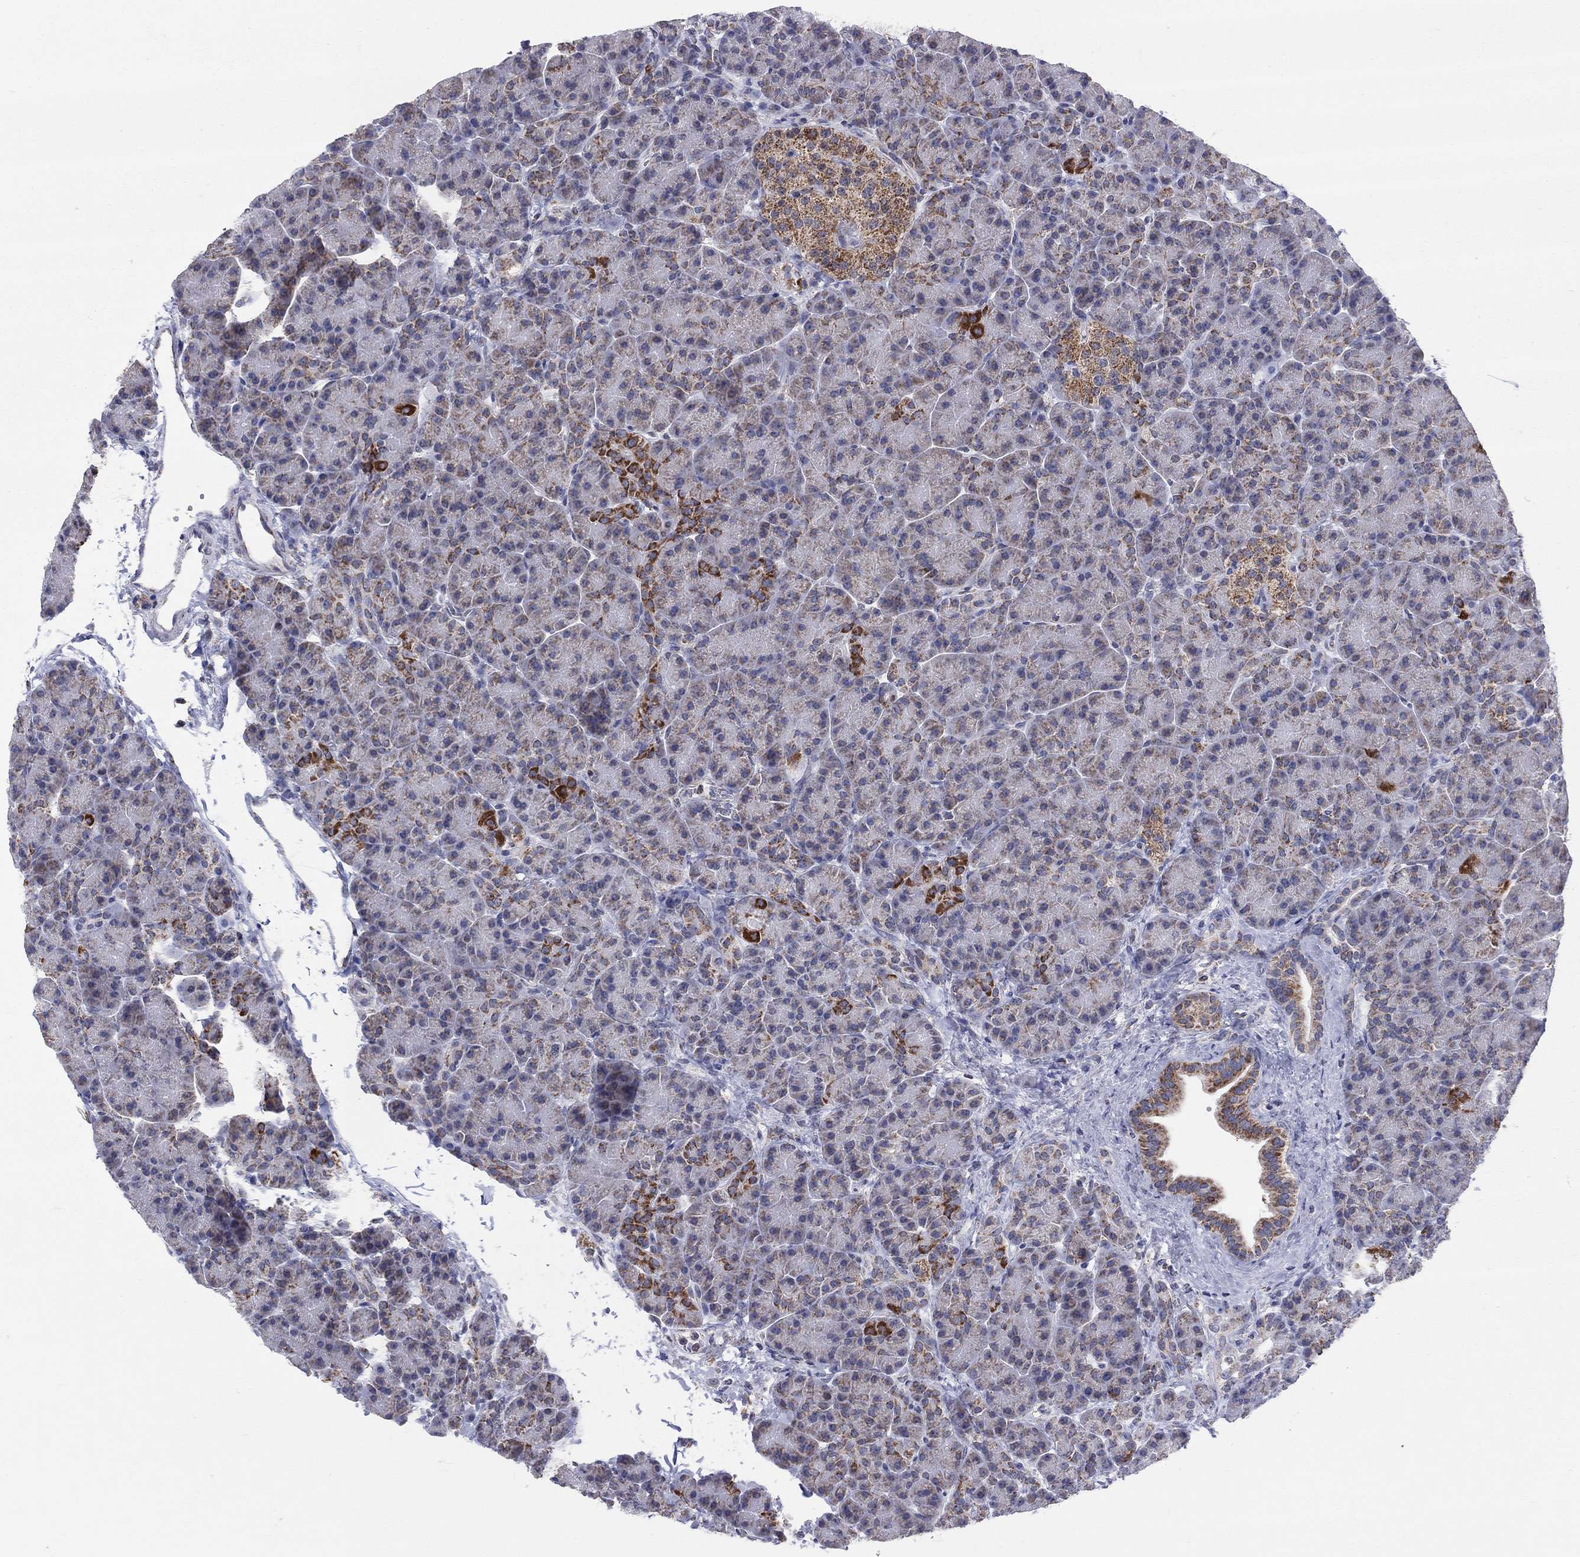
{"staining": {"intensity": "strong", "quantity": "<25%", "location": "cytoplasmic/membranous"}, "tissue": "pancreas", "cell_type": "Exocrine glandular cells", "image_type": "normal", "snomed": [{"axis": "morphology", "description": "Normal tissue, NOS"}, {"axis": "topography", "description": "Pancreas"}], "caption": "Exocrine glandular cells show medium levels of strong cytoplasmic/membranous expression in about <25% of cells in unremarkable pancreas.", "gene": "KISS1R", "patient": {"sex": "female", "age": 63}}